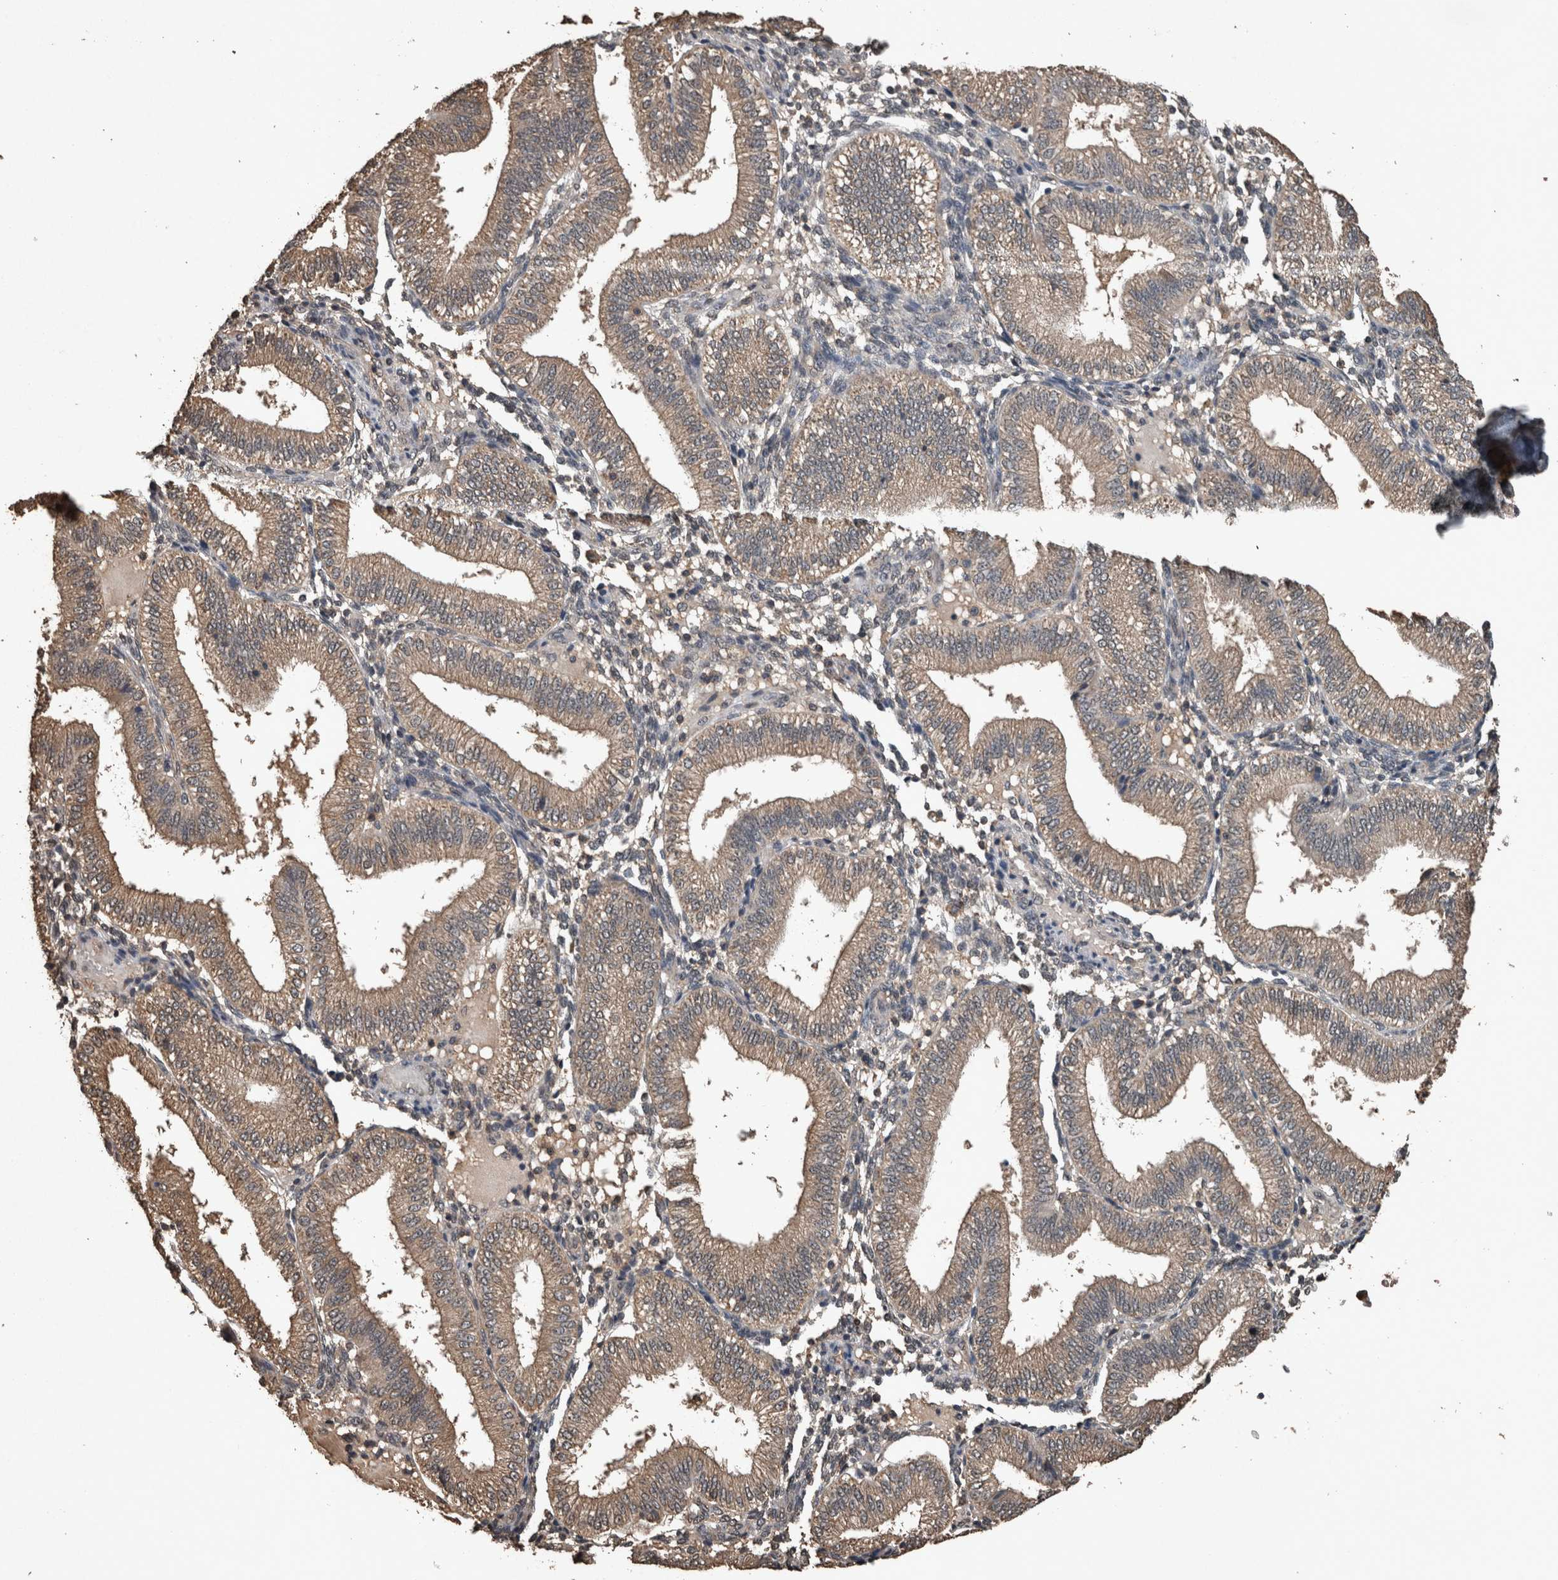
{"staining": {"intensity": "negative", "quantity": "none", "location": "none"}, "tissue": "endometrium", "cell_type": "Cells in endometrial stroma", "image_type": "normal", "snomed": [{"axis": "morphology", "description": "Normal tissue, NOS"}, {"axis": "topography", "description": "Endometrium"}], "caption": "A high-resolution histopathology image shows IHC staining of benign endometrium, which shows no significant staining in cells in endometrial stroma. (Immunohistochemistry, brightfield microscopy, high magnification).", "gene": "FGFRL1", "patient": {"sex": "female", "age": 39}}